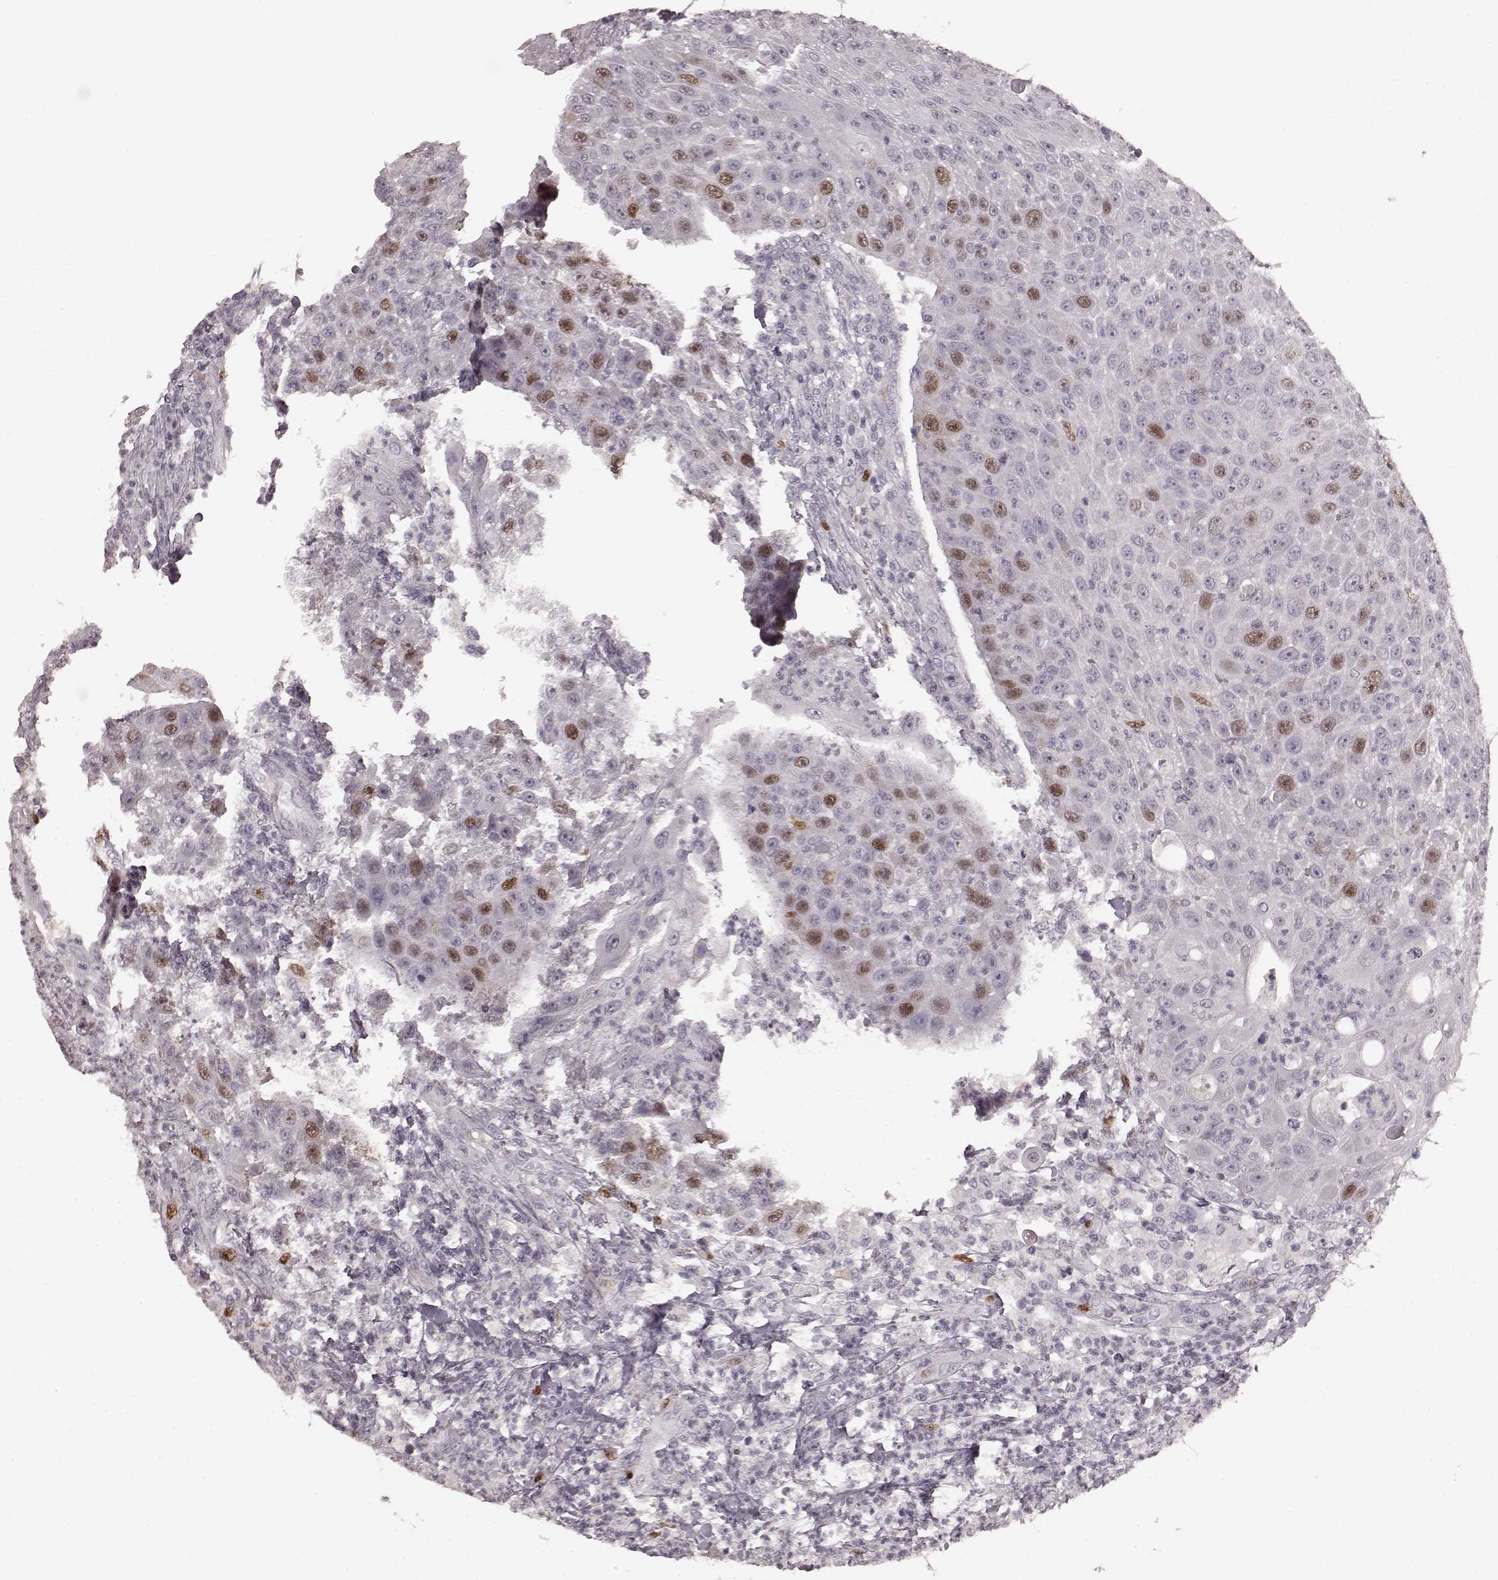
{"staining": {"intensity": "moderate", "quantity": "<25%", "location": "nuclear"}, "tissue": "head and neck cancer", "cell_type": "Tumor cells", "image_type": "cancer", "snomed": [{"axis": "morphology", "description": "Squamous cell carcinoma, NOS"}, {"axis": "topography", "description": "Head-Neck"}], "caption": "The image demonstrates a brown stain indicating the presence of a protein in the nuclear of tumor cells in head and neck cancer (squamous cell carcinoma).", "gene": "CCNA2", "patient": {"sex": "male", "age": 69}}